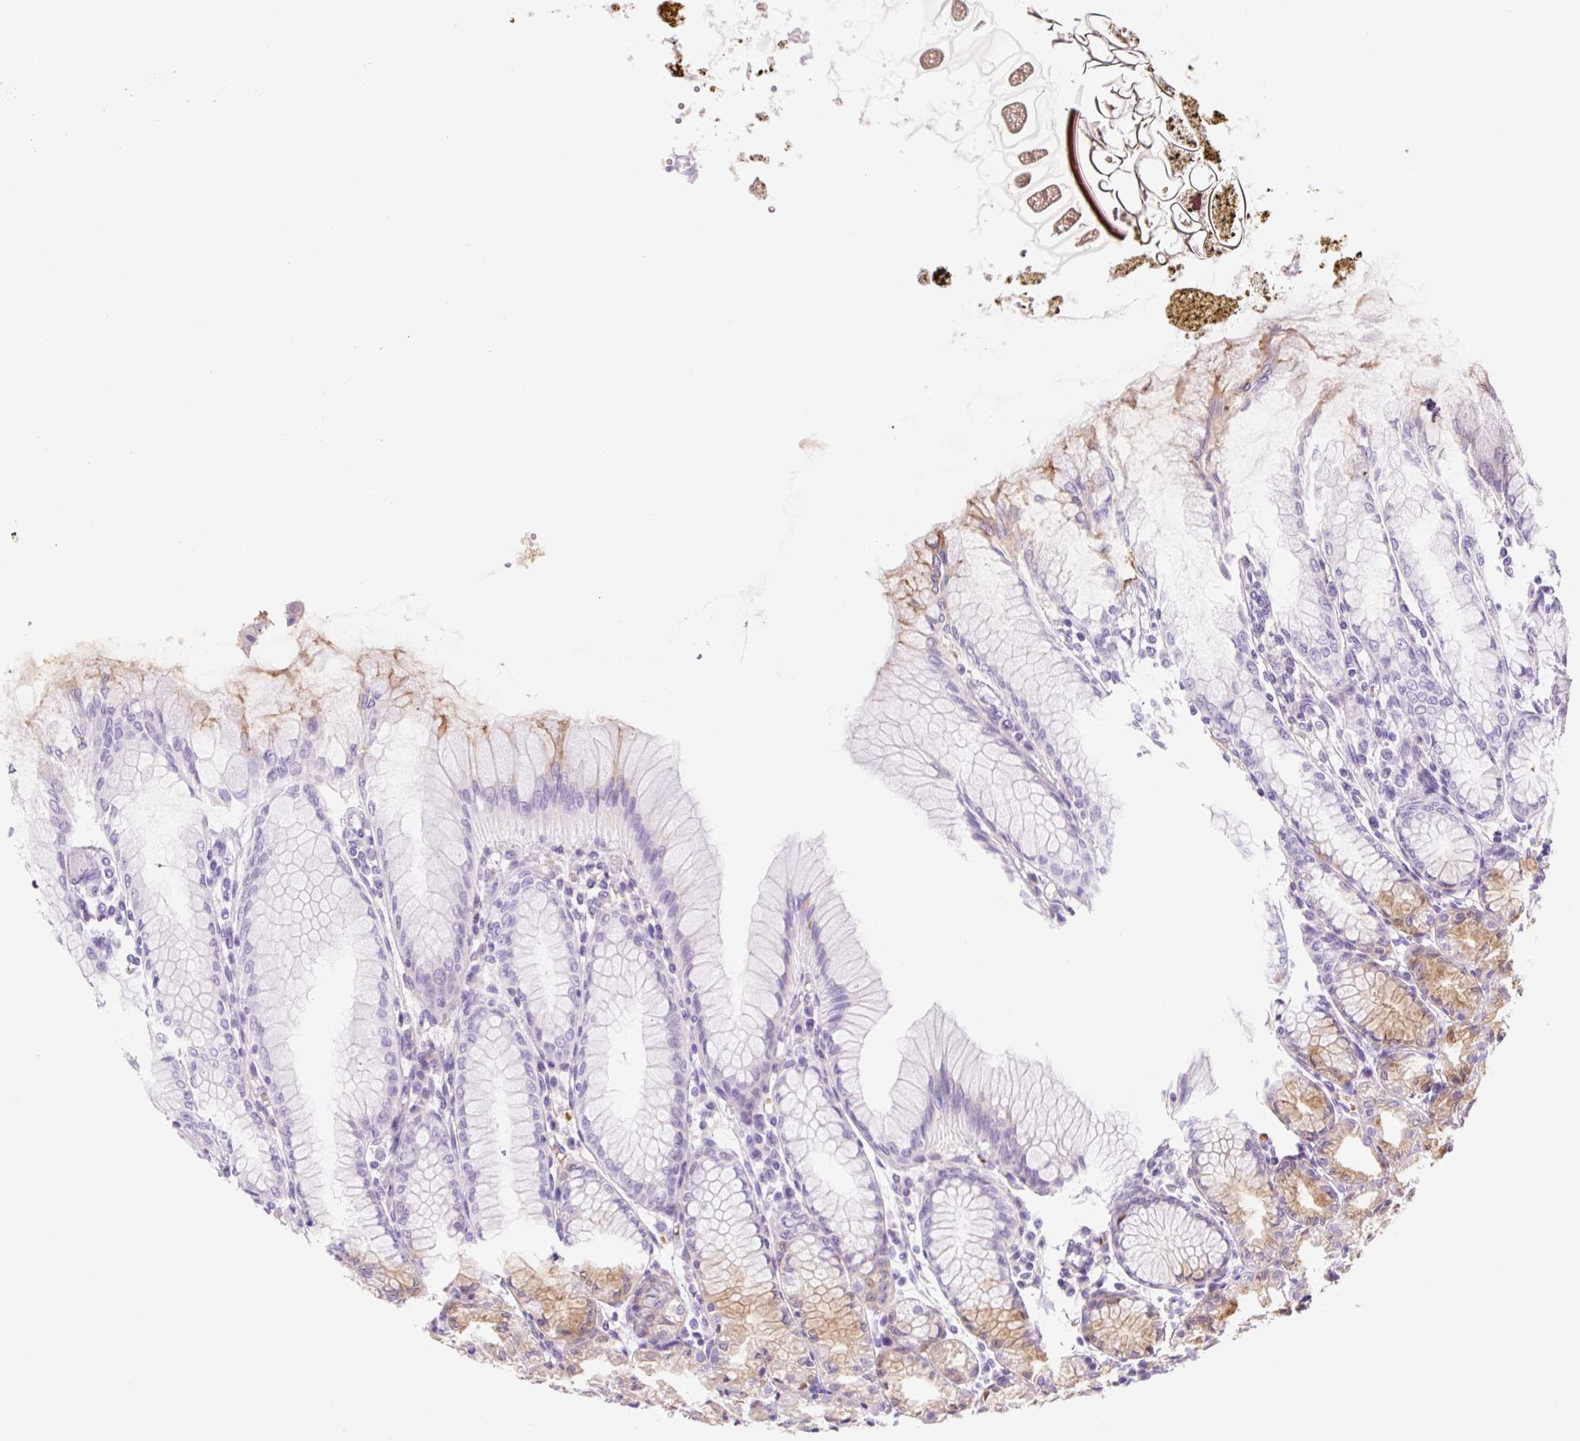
{"staining": {"intensity": "moderate", "quantity": "25%-75%", "location": "cytoplasmic/membranous"}, "tissue": "stomach", "cell_type": "Glandular cells", "image_type": "normal", "snomed": [{"axis": "morphology", "description": "Normal tissue, NOS"}, {"axis": "topography", "description": "Stomach"}], "caption": "A micrograph of human stomach stained for a protein demonstrates moderate cytoplasmic/membranous brown staining in glandular cells. The staining was performed using DAB, with brown indicating positive protein expression. Nuclei are stained blue with hematoxylin.", "gene": "ZNF121", "patient": {"sex": "female", "age": 57}}